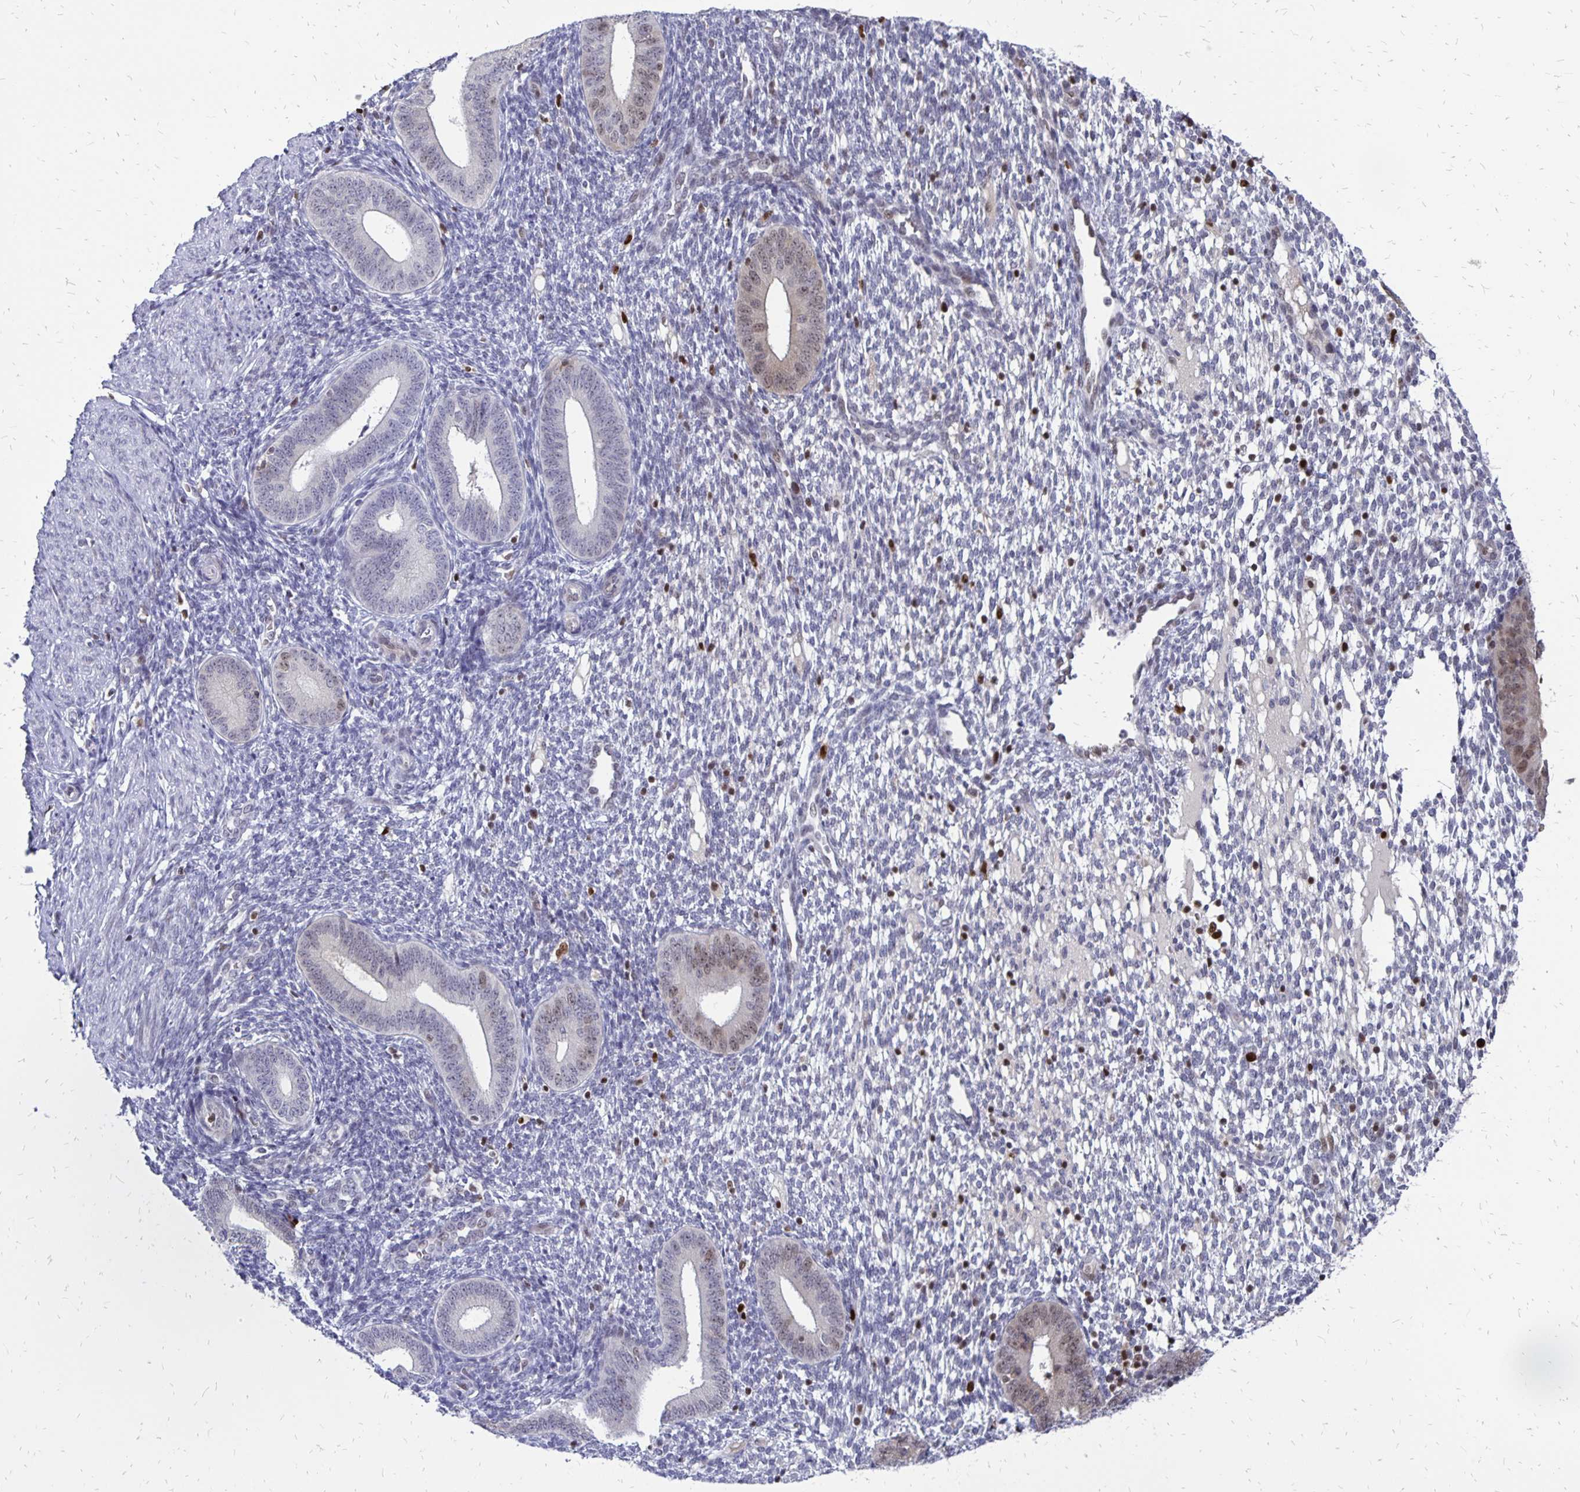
{"staining": {"intensity": "negative", "quantity": "none", "location": "none"}, "tissue": "endometrium", "cell_type": "Cells in endometrial stroma", "image_type": "normal", "snomed": [{"axis": "morphology", "description": "Normal tissue, NOS"}, {"axis": "topography", "description": "Endometrium"}], "caption": "The immunohistochemistry image has no significant positivity in cells in endometrial stroma of endometrium. The staining was performed using DAB (3,3'-diaminobenzidine) to visualize the protein expression in brown, while the nuclei were stained in blue with hematoxylin (Magnification: 20x).", "gene": "DCK", "patient": {"sex": "female", "age": 40}}